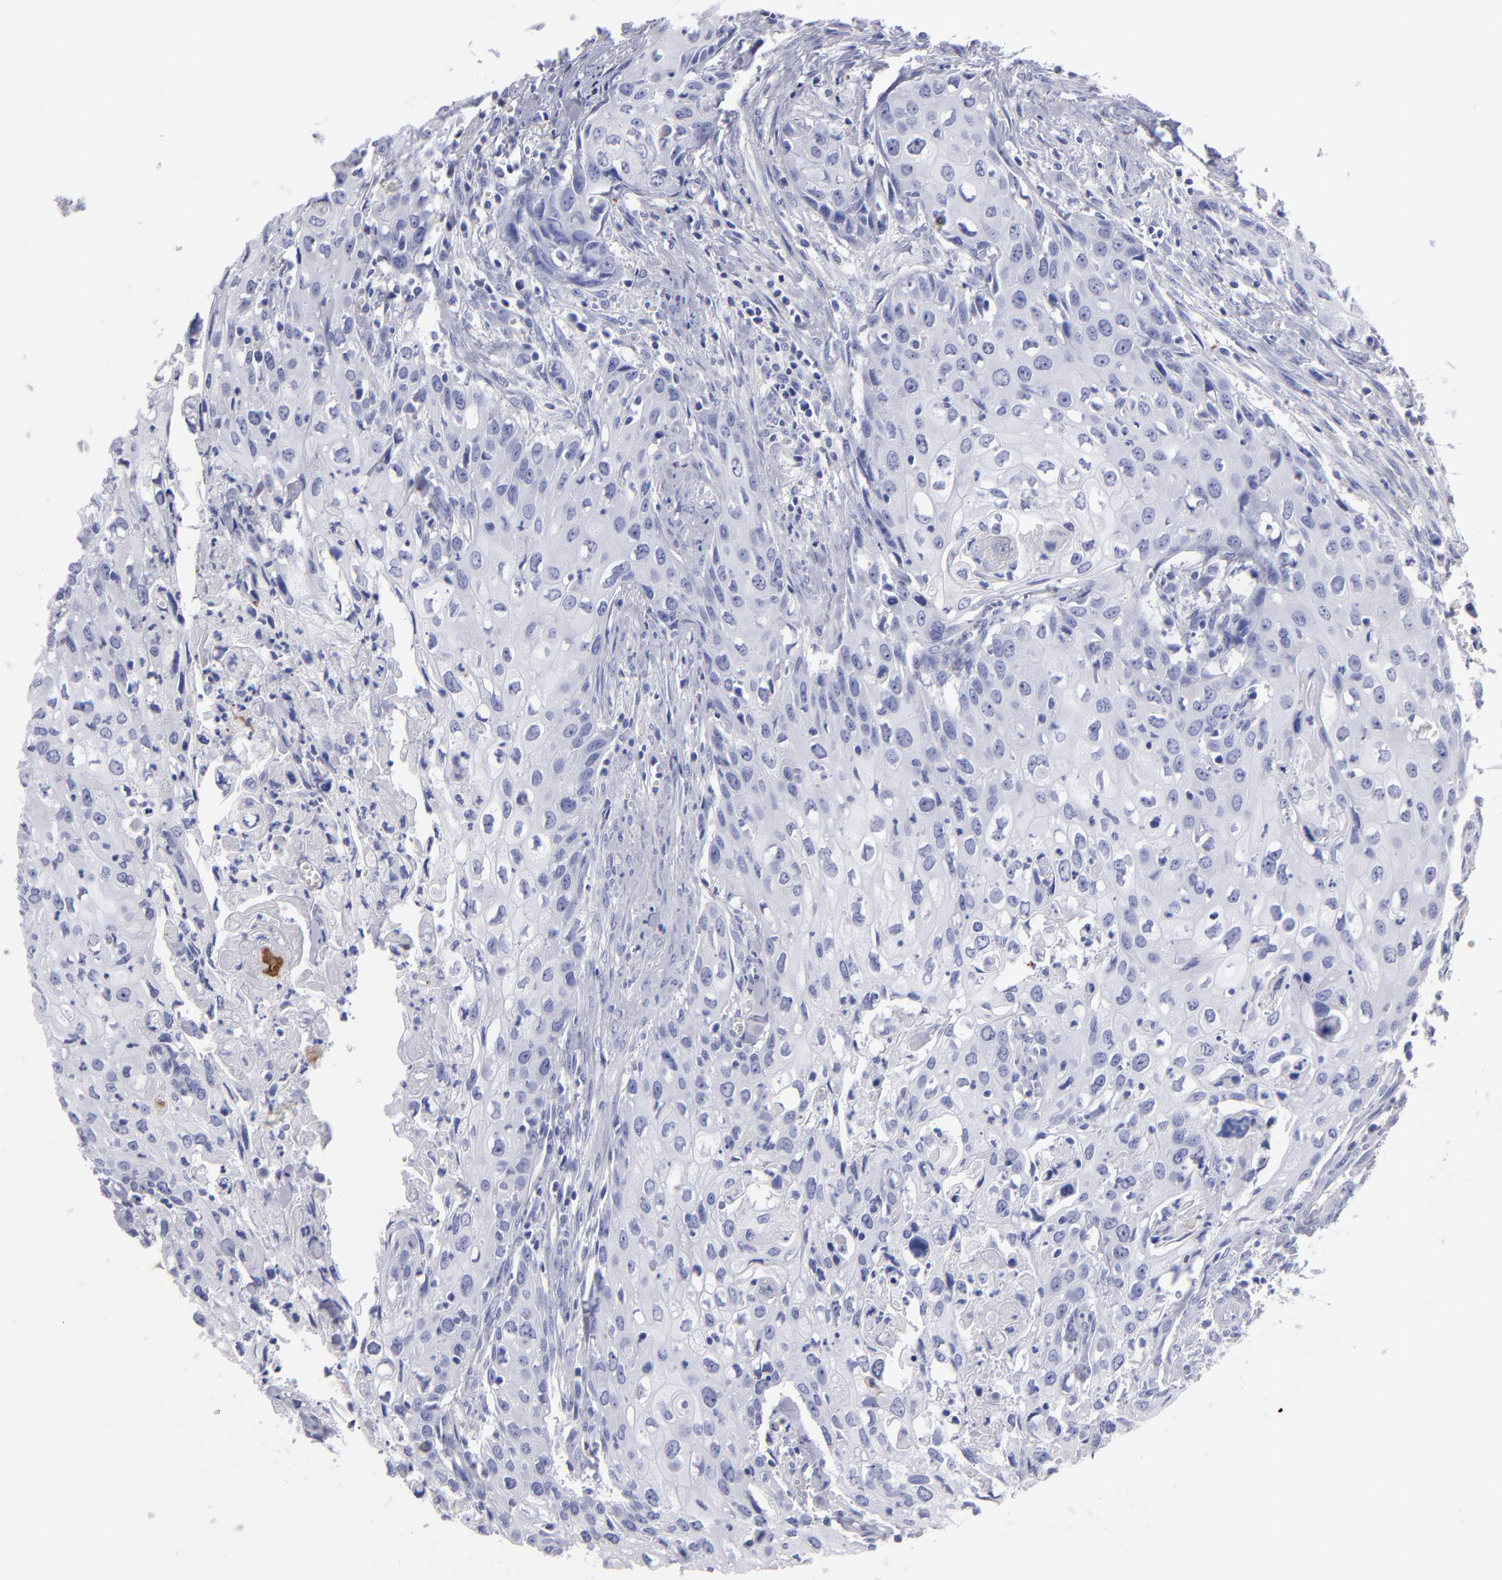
{"staining": {"intensity": "negative", "quantity": "none", "location": "none"}, "tissue": "urothelial cancer", "cell_type": "Tumor cells", "image_type": "cancer", "snomed": [{"axis": "morphology", "description": "Urothelial carcinoma, High grade"}, {"axis": "topography", "description": "Urinary bladder"}], "caption": "Tumor cells are negative for brown protein staining in urothelial carcinoma (high-grade).", "gene": "MB", "patient": {"sex": "male", "age": 54}}